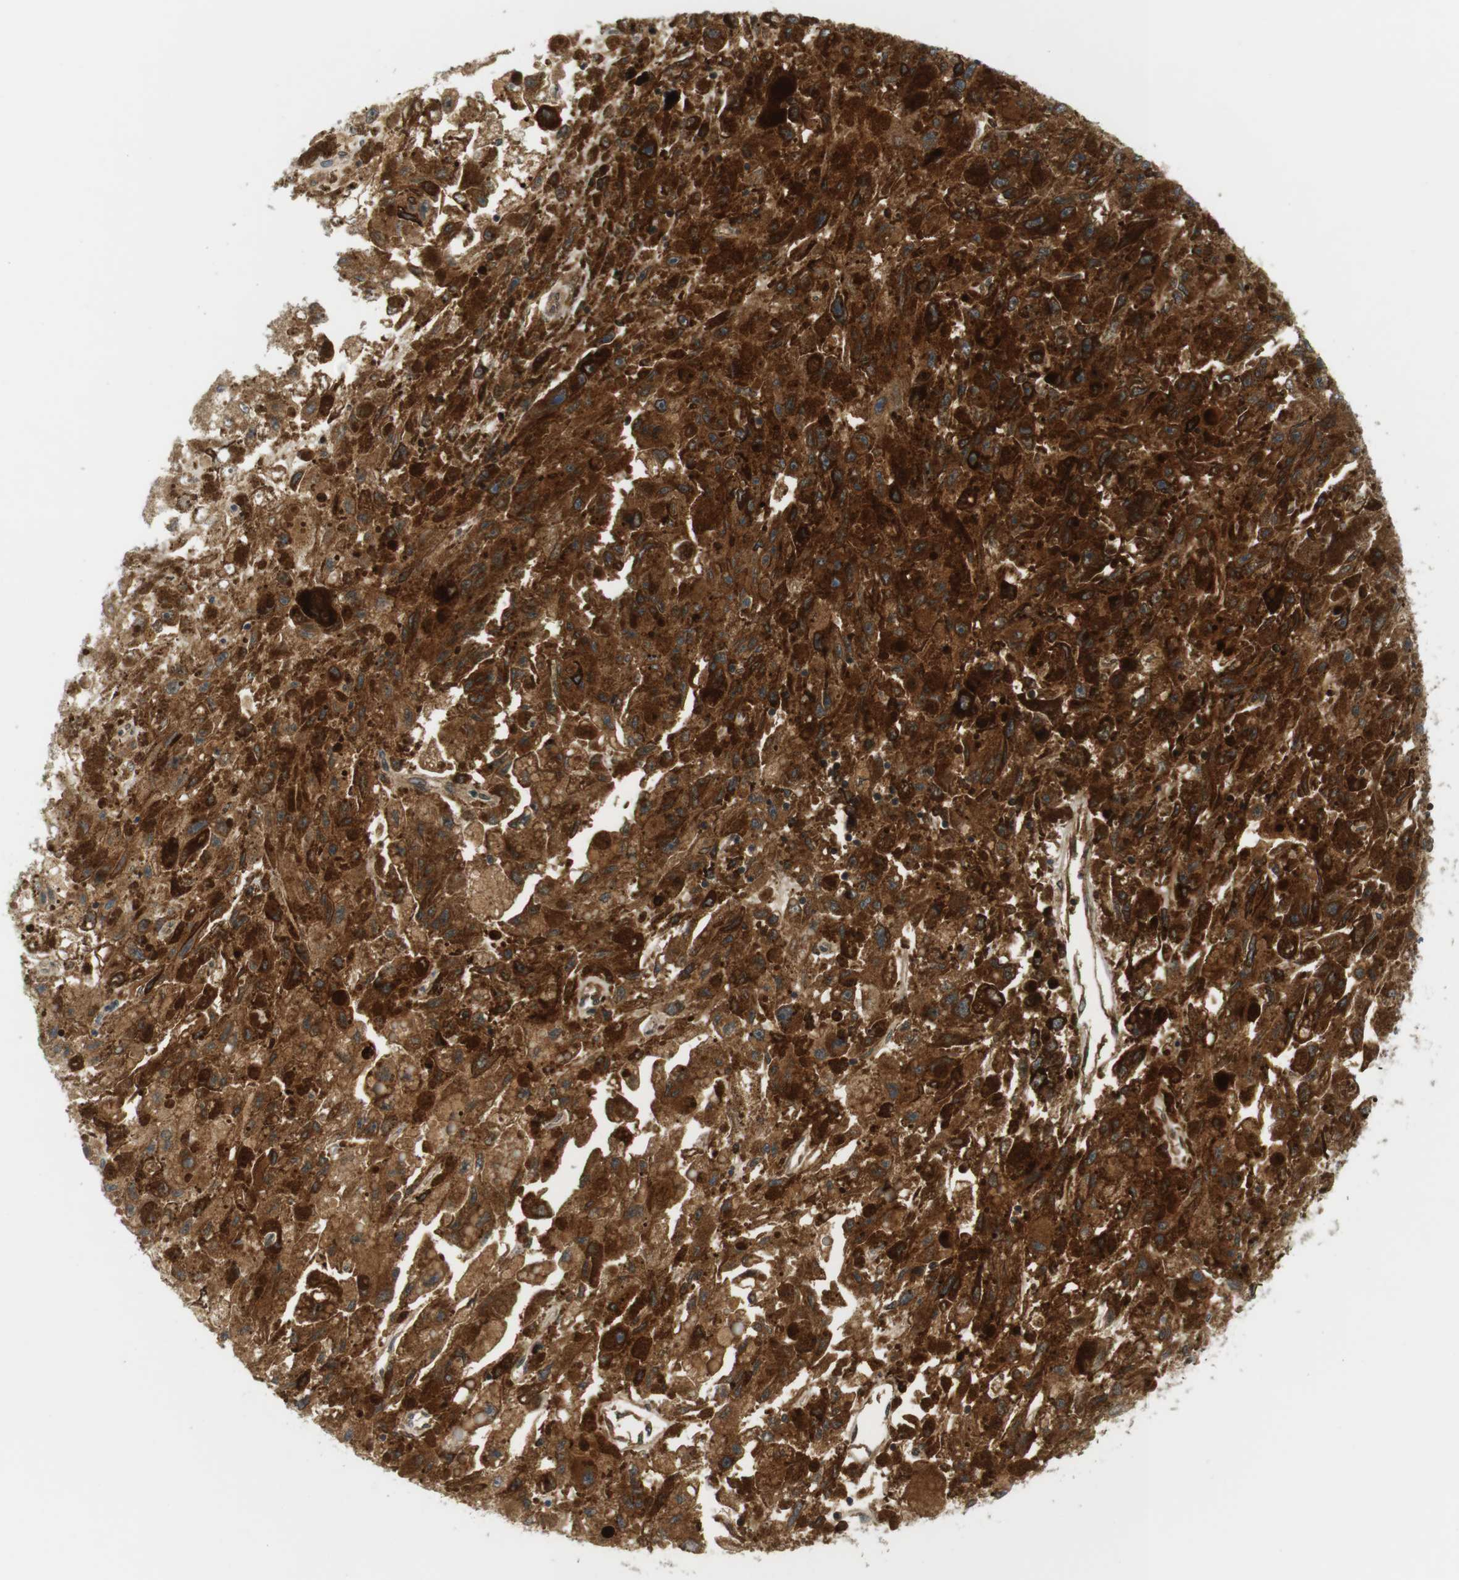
{"staining": {"intensity": "strong", "quantity": ">75%", "location": "cytoplasmic/membranous"}, "tissue": "melanoma", "cell_type": "Tumor cells", "image_type": "cancer", "snomed": [{"axis": "morphology", "description": "Malignant melanoma, NOS"}, {"axis": "topography", "description": "Skin"}], "caption": "Immunohistochemical staining of malignant melanoma reveals high levels of strong cytoplasmic/membranous protein expression in approximately >75% of tumor cells.", "gene": "SIRPA", "patient": {"sex": "female", "age": 104}}